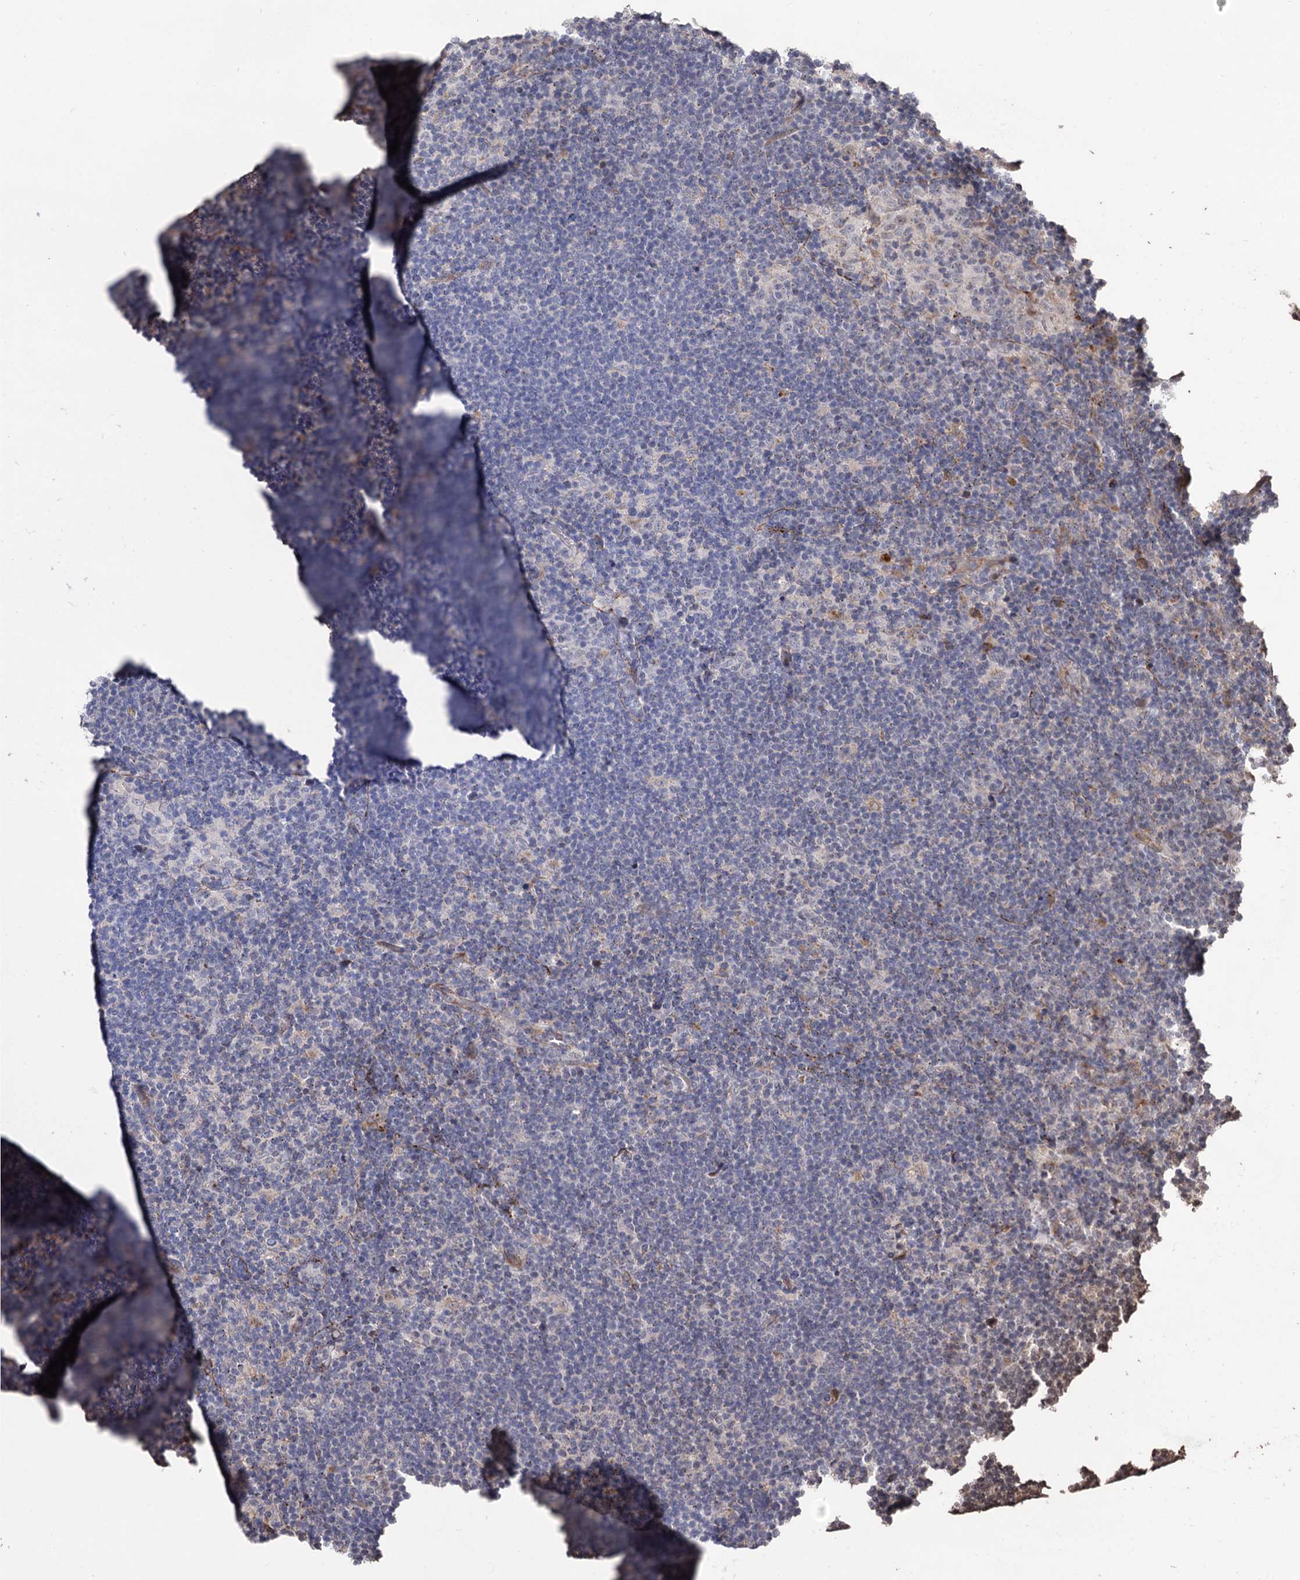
{"staining": {"intensity": "negative", "quantity": "none", "location": "none"}, "tissue": "lymphoma", "cell_type": "Tumor cells", "image_type": "cancer", "snomed": [{"axis": "morphology", "description": "Hodgkin's disease, NOS"}, {"axis": "topography", "description": "Lymph node"}], "caption": "Immunohistochemistry (IHC) photomicrograph of neoplastic tissue: Hodgkin's disease stained with DAB reveals no significant protein positivity in tumor cells.", "gene": "MICAL2", "patient": {"sex": "female", "age": 57}}